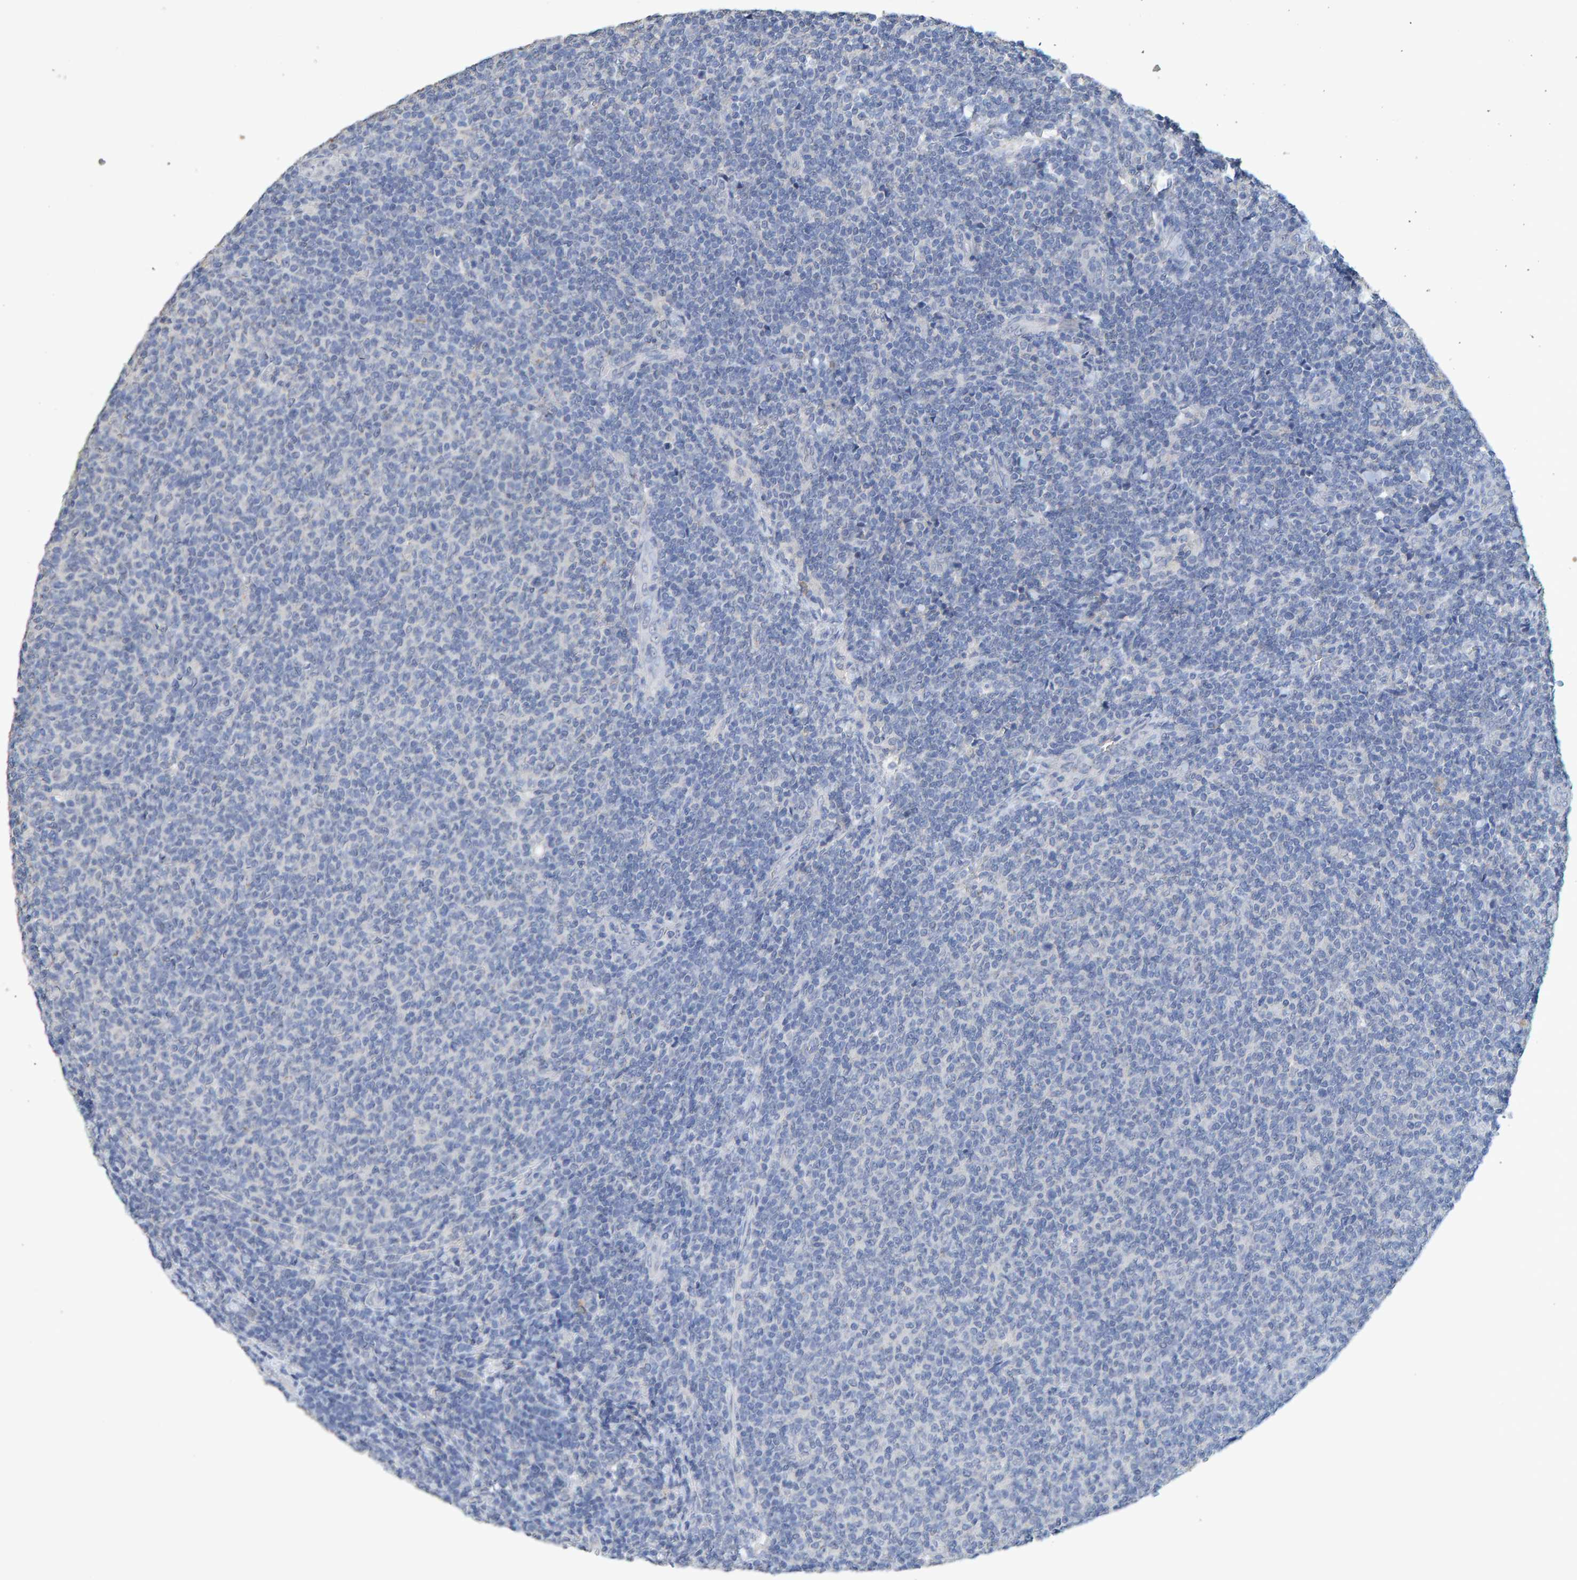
{"staining": {"intensity": "negative", "quantity": "none", "location": "none"}, "tissue": "lymphoma", "cell_type": "Tumor cells", "image_type": "cancer", "snomed": [{"axis": "morphology", "description": "Malignant lymphoma, non-Hodgkin's type, Low grade"}, {"axis": "topography", "description": "Lymph node"}], "caption": "Lymphoma was stained to show a protein in brown. There is no significant staining in tumor cells. (DAB (3,3'-diaminobenzidine) IHC visualized using brightfield microscopy, high magnification).", "gene": "CTH", "patient": {"sex": "male", "age": 66}}